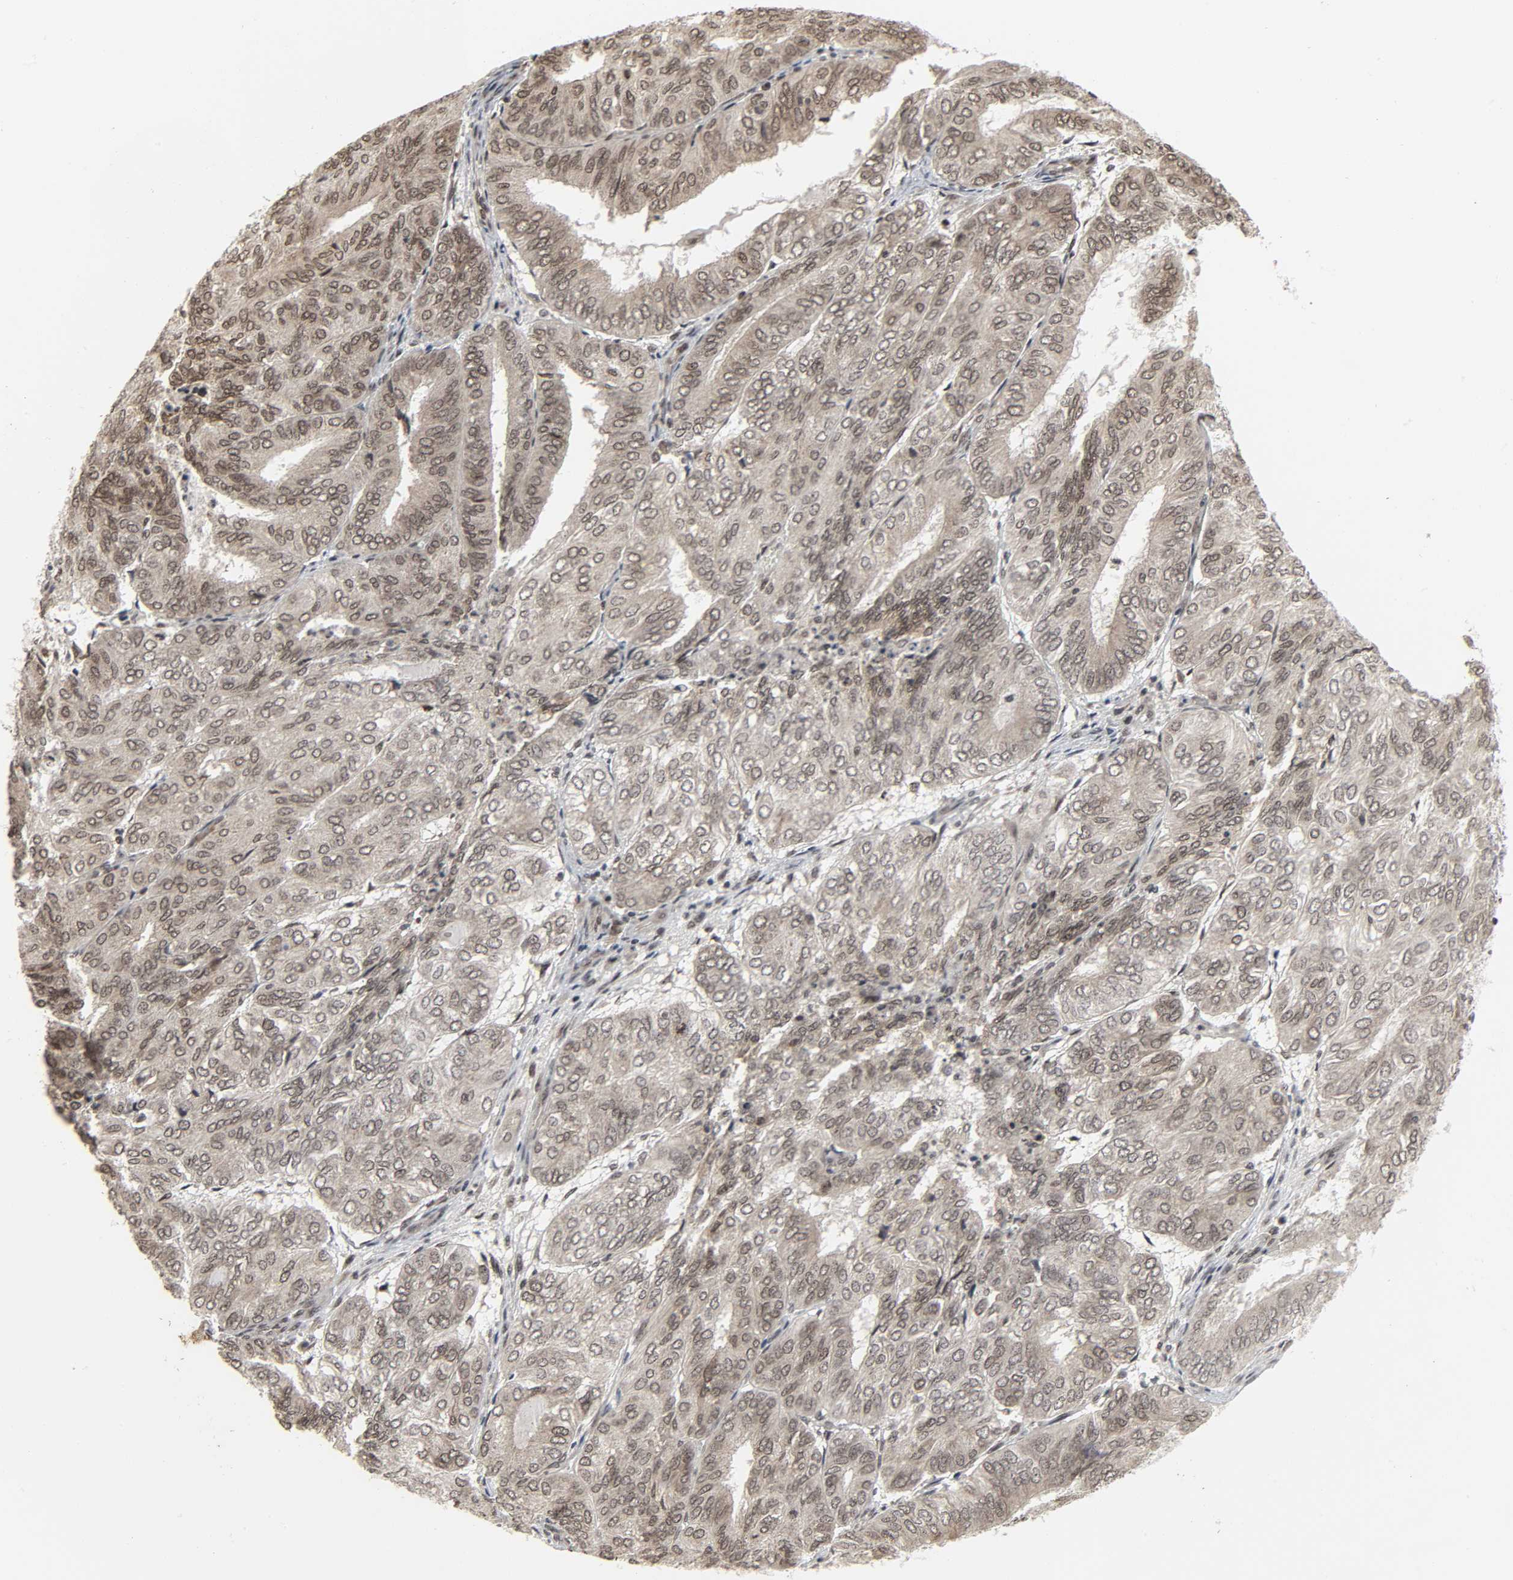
{"staining": {"intensity": "weak", "quantity": "25%-75%", "location": "nuclear"}, "tissue": "endometrial cancer", "cell_type": "Tumor cells", "image_type": "cancer", "snomed": [{"axis": "morphology", "description": "Adenocarcinoma, NOS"}, {"axis": "topography", "description": "Uterus"}], "caption": "Protein staining of endometrial cancer tissue shows weak nuclear staining in about 25%-75% of tumor cells. (Stains: DAB in brown, nuclei in blue, Microscopy: brightfield microscopy at high magnification).", "gene": "XRCC1", "patient": {"sex": "female", "age": 60}}